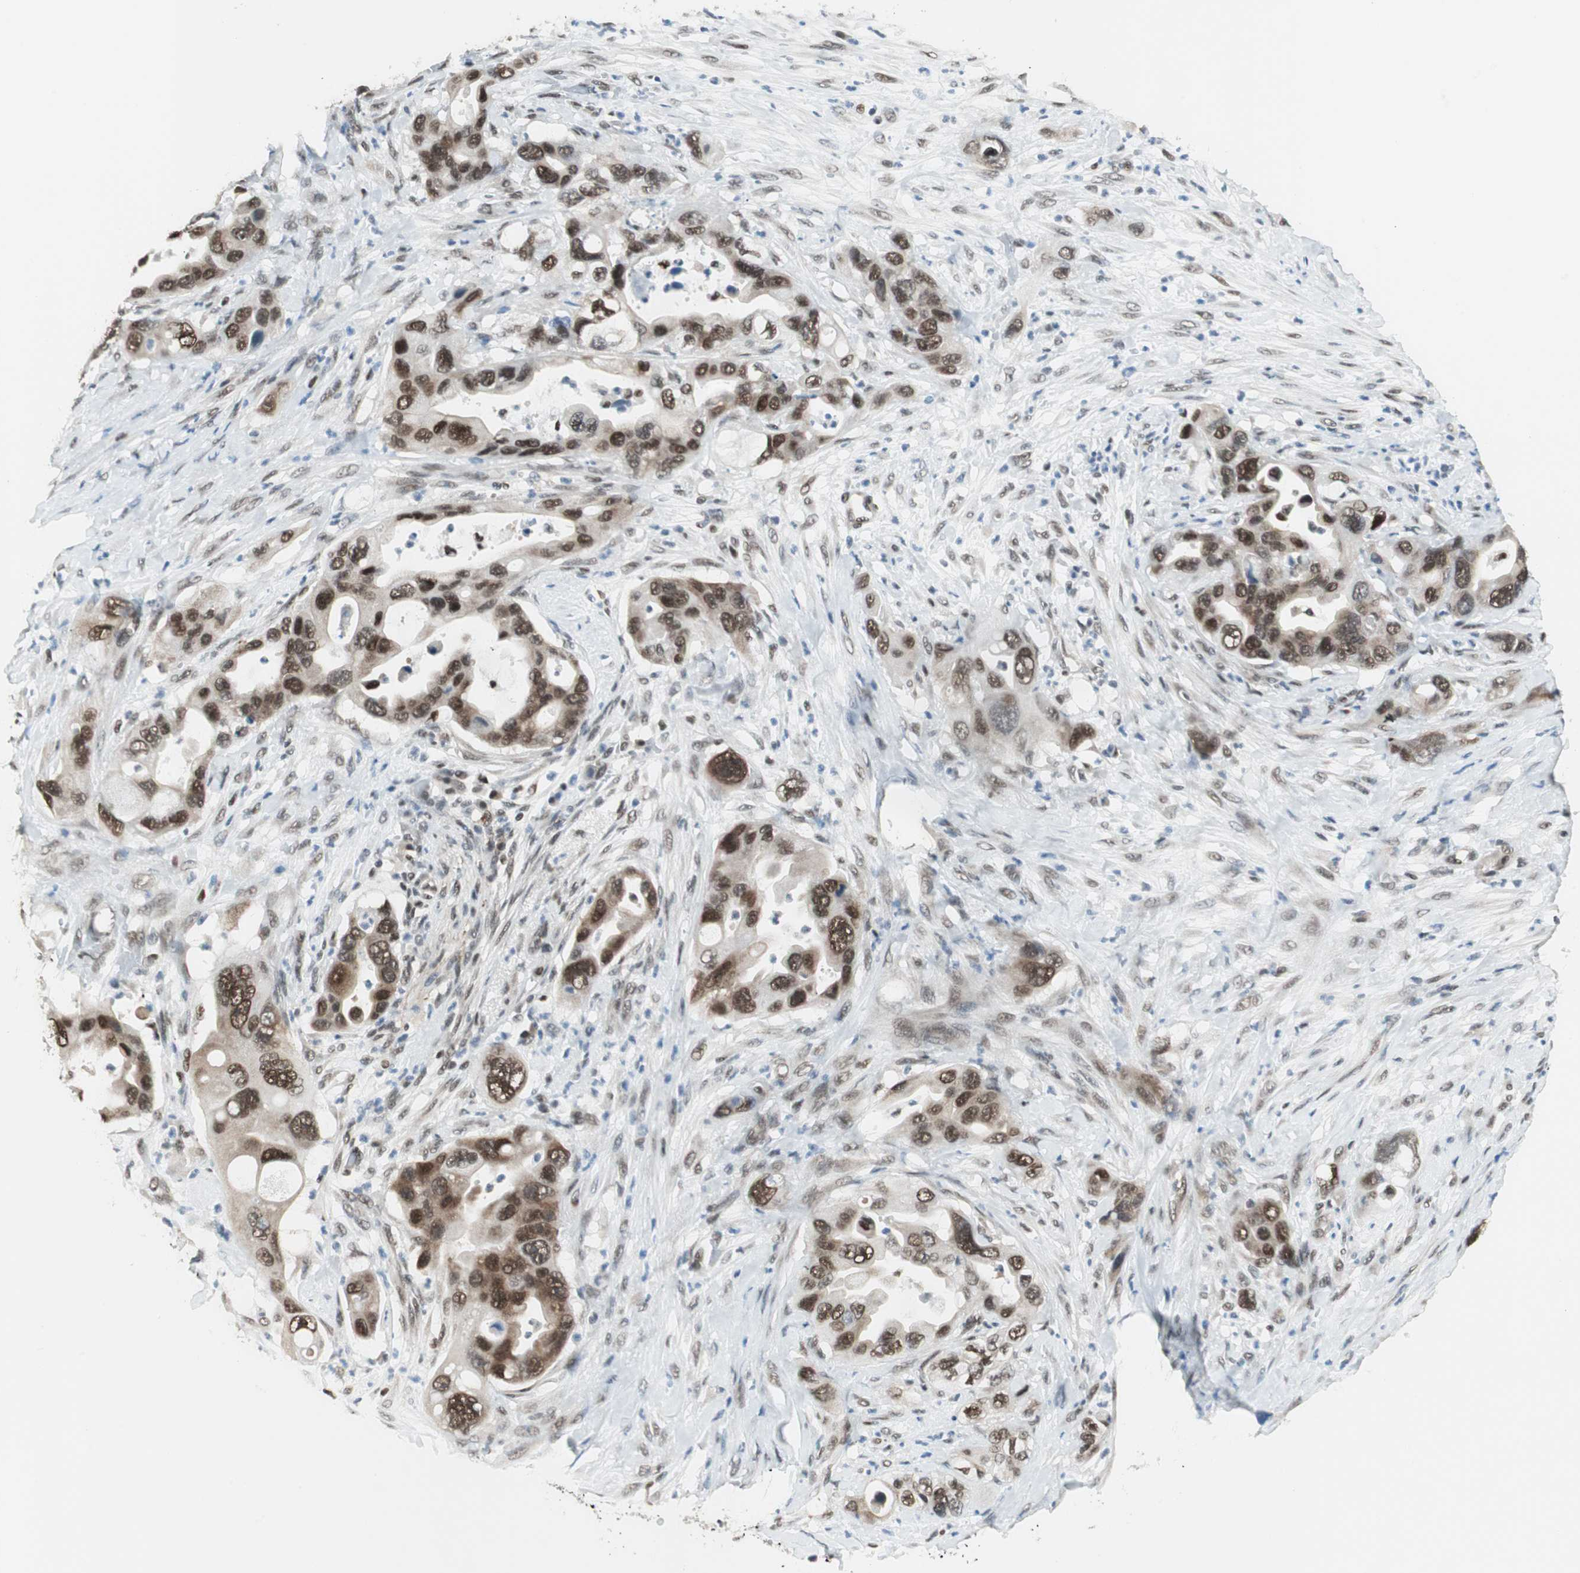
{"staining": {"intensity": "strong", "quantity": ">75%", "location": "cytoplasmic/membranous,nuclear"}, "tissue": "pancreatic cancer", "cell_type": "Tumor cells", "image_type": "cancer", "snomed": [{"axis": "morphology", "description": "Adenocarcinoma, NOS"}, {"axis": "topography", "description": "Pancreas"}], "caption": "Immunohistochemistry (IHC) (DAB) staining of pancreatic adenocarcinoma shows strong cytoplasmic/membranous and nuclear protein expression in about >75% of tumor cells.", "gene": "ZBTB17", "patient": {"sex": "female", "age": 71}}